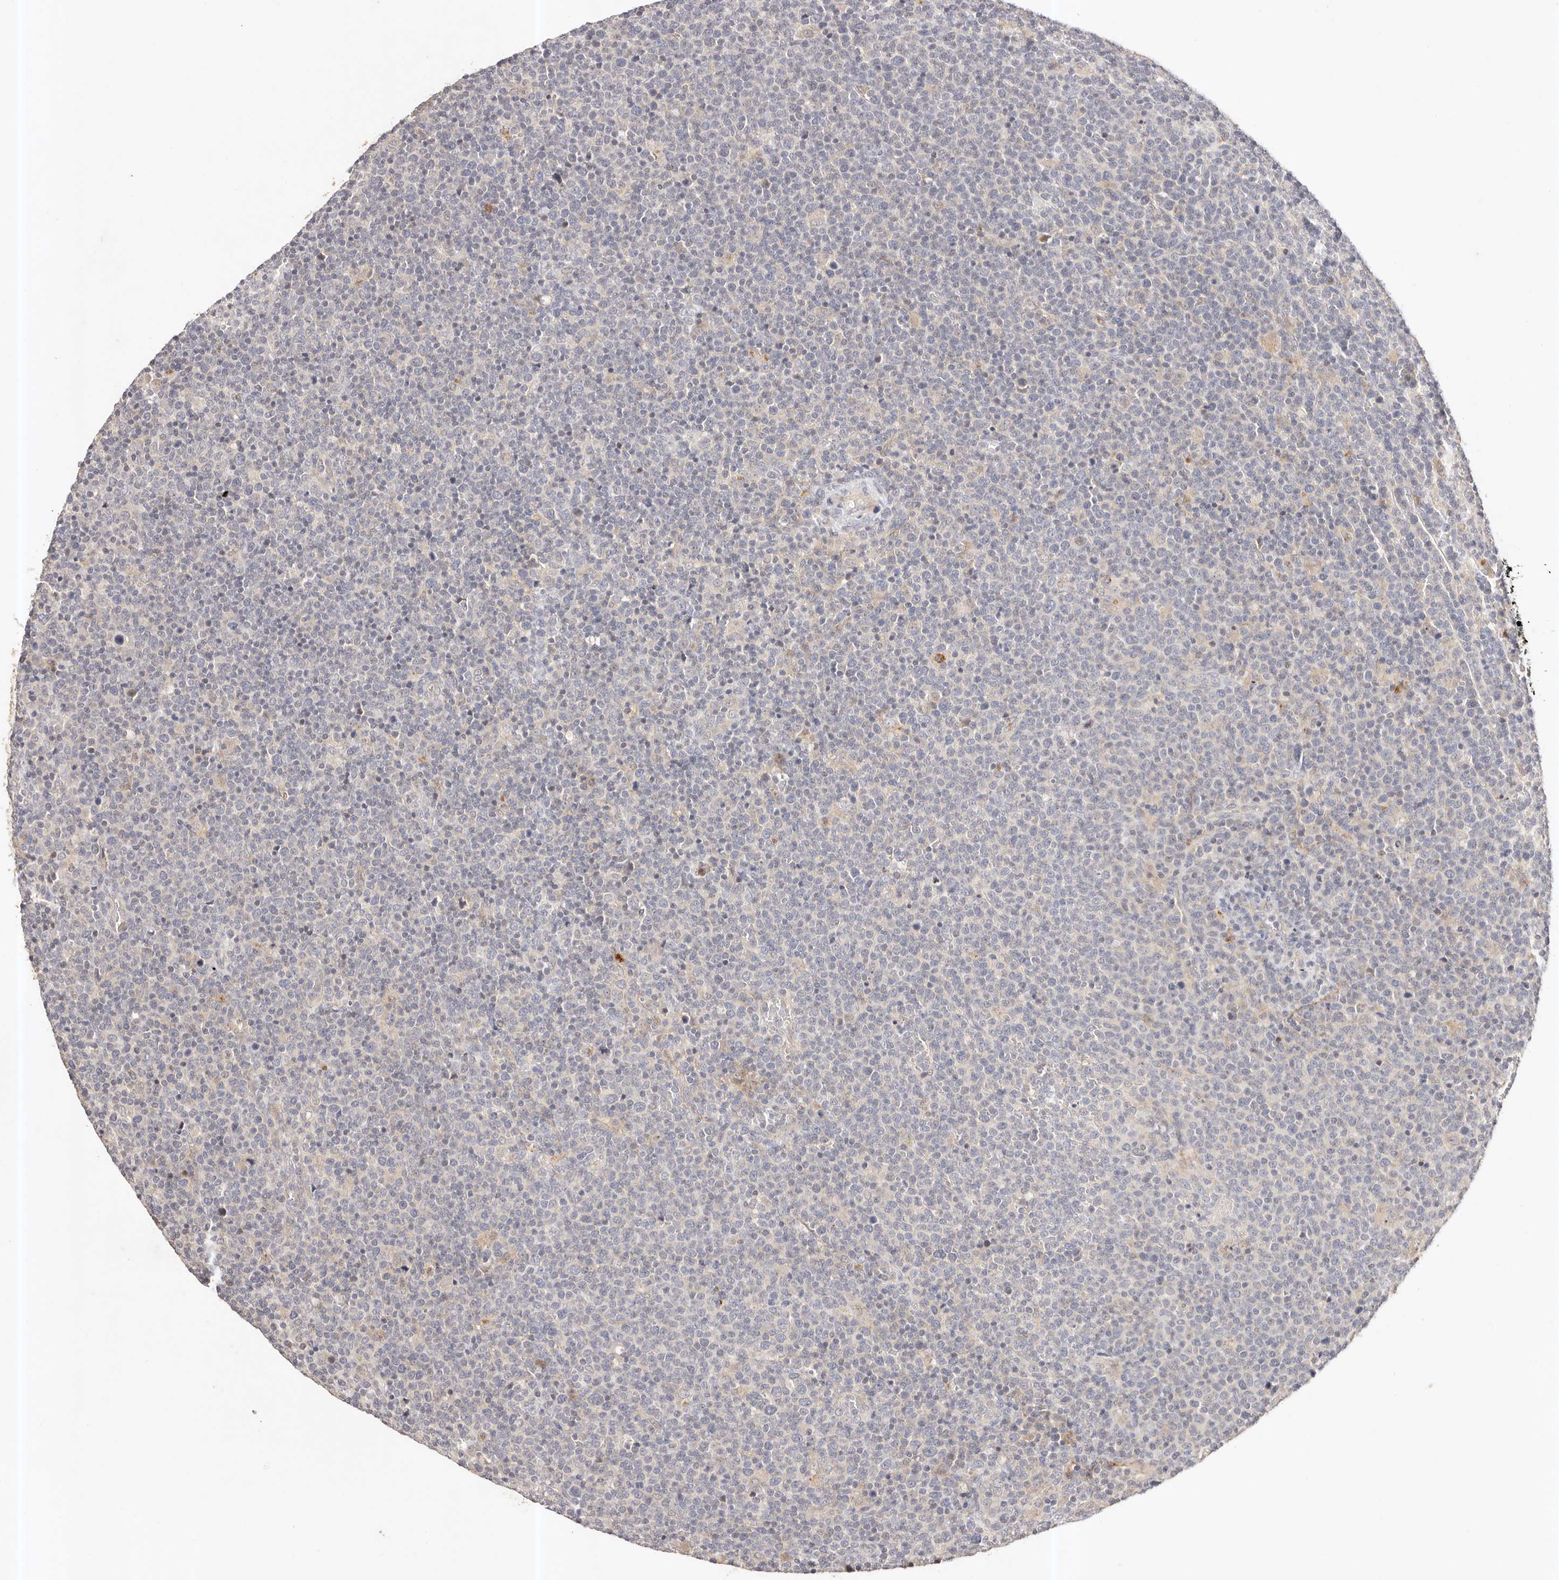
{"staining": {"intensity": "negative", "quantity": "none", "location": "none"}, "tissue": "lymphoma", "cell_type": "Tumor cells", "image_type": "cancer", "snomed": [{"axis": "morphology", "description": "Malignant lymphoma, non-Hodgkin's type, High grade"}, {"axis": "topography", "description": "Lymph node"}], "caption": "Tumor cells show no significant expression in malignant lymphoma, non-Hodgkin's type (high-grade).", "gene": "CXADR", "patient": {"sex": "male", "age": 61}}